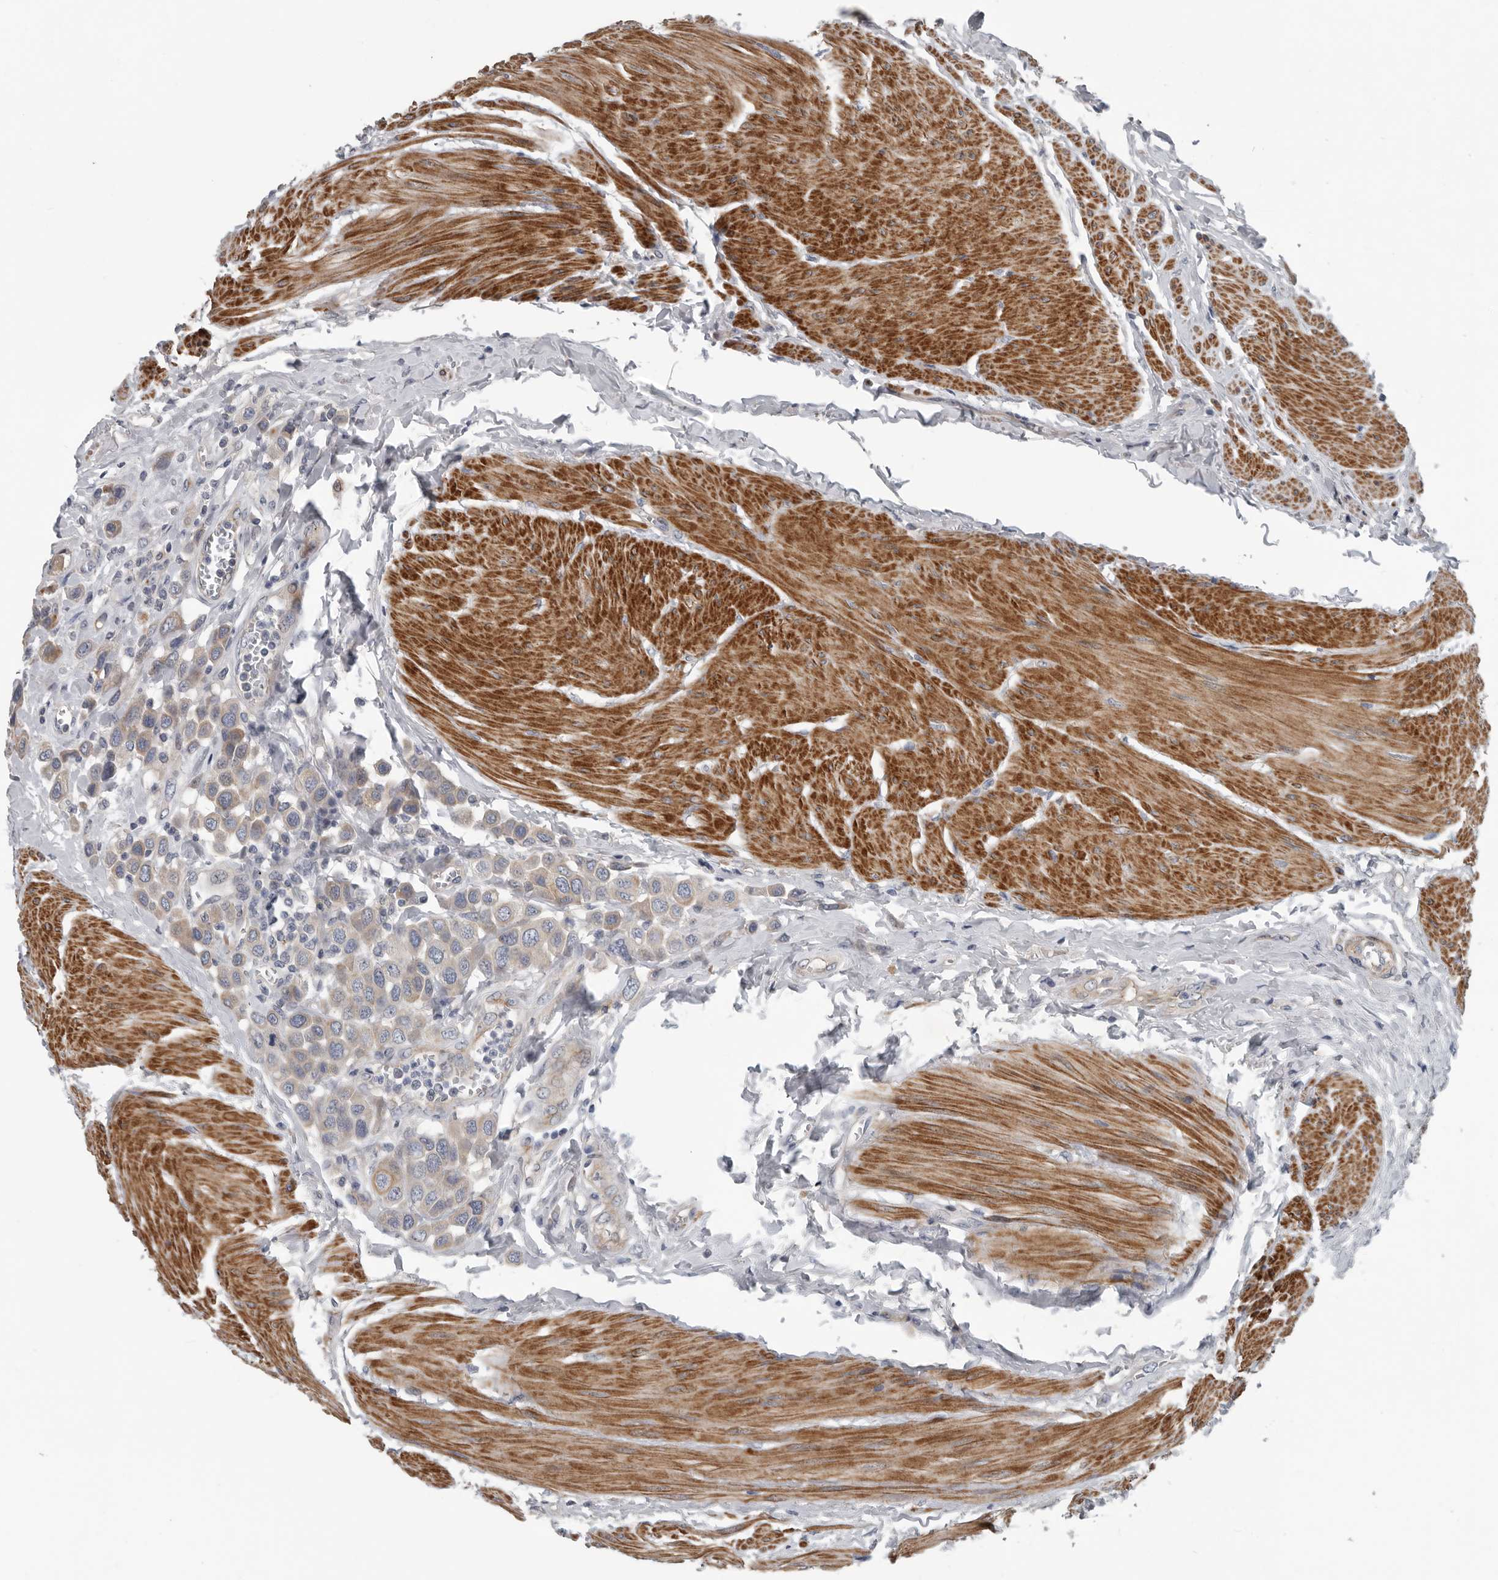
{"staining": {"intensity": "weak", "quantity": ">75%", "location": "cytoplasmic/membranous"}, "tissue": "urothelial cancer", "cell_type": "Tumor cells", "image_type": "cancer", "snomed": [{"axis": "morphology", "description": "Urothelial carcinoma, High grade"}, {"axis": "topography", "description": "Urinary bladder"}], "caption": "The histopathology image demonstrates immunohistochemical staining of urothelial cancer. There is weak cytoplasmic/membranous expression is present in approximately >75% of tumor cells.", "gene": "DPY19L4", "patient": {"sex": "male", "age": 50}}